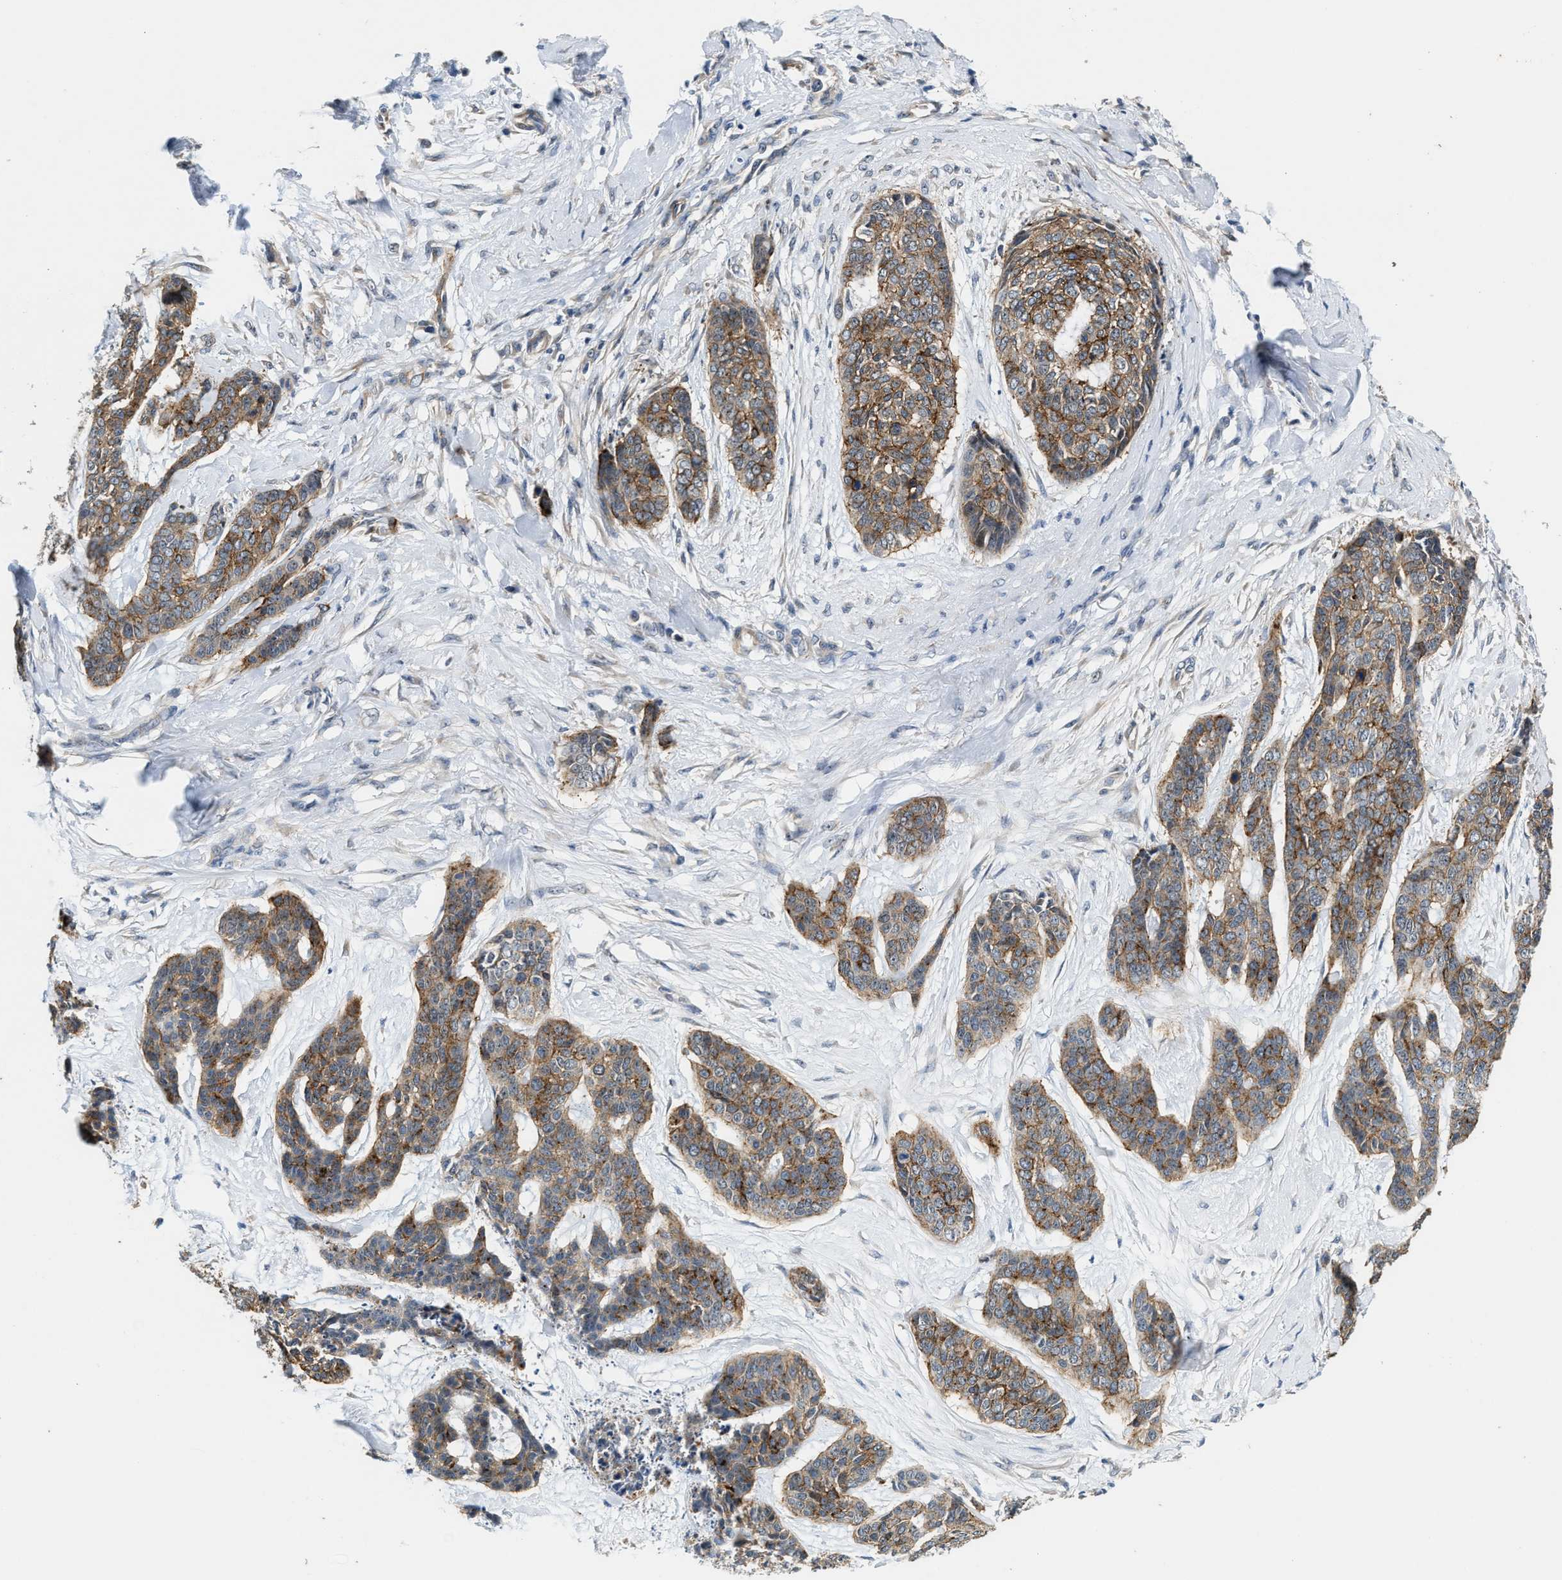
{"staining": {"intensity": "moderate", "quantity": ">75%", "location": "cytoplasmic/membranous"}, "tissue": "skin cancer", "cell_type": "Tumor cells", "image_type": "cancer", "snomed": [{"axis": "morphology", "description": "Basal cell carcinoma"}, {"axis": "topography", "description": "Skin"}], "caption": "The image shows immunohistochemical staining of skin cancer (basal cell carcinoma). There is moderate cytoplasmic/membranous expression is identified in approximately >75% of tumor cells.", "gene": "ZNF783", "patient": {"sex": "female", "age": 64}}